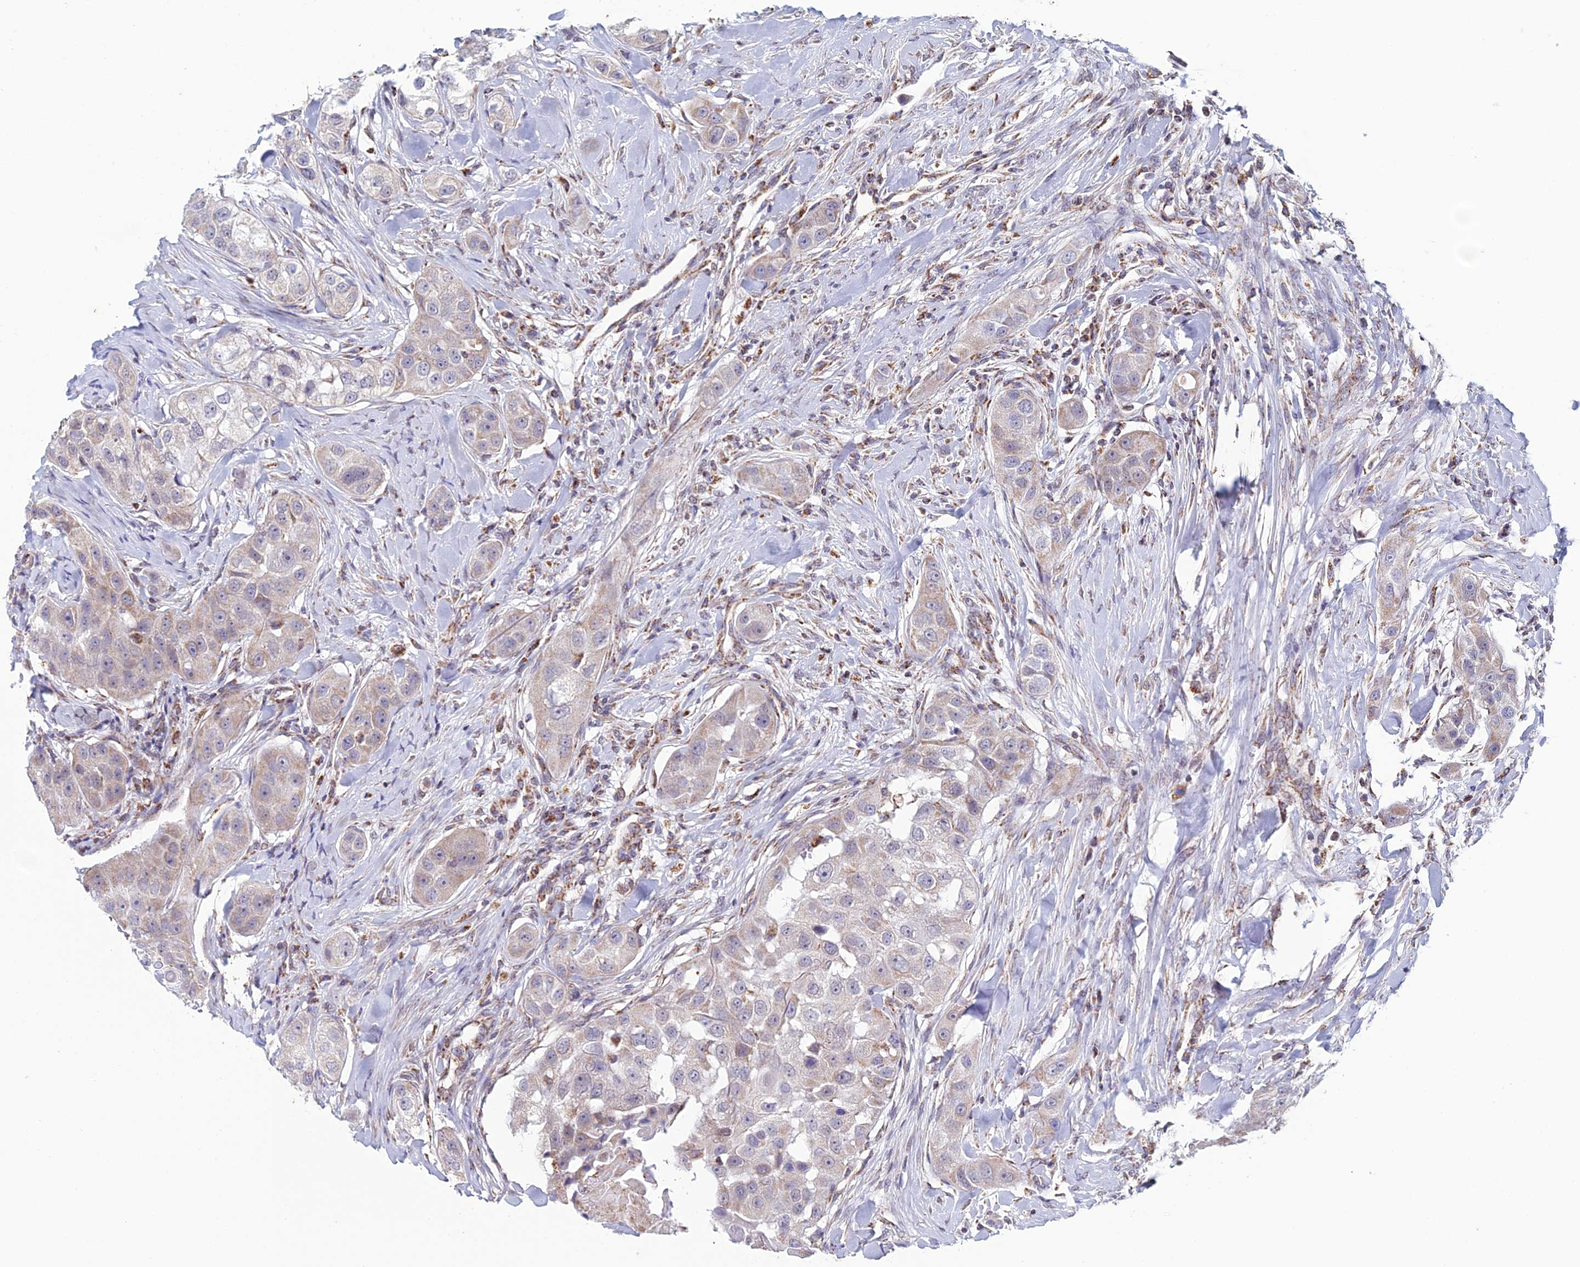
{"staining": {"intensity": "weak", "quantity": "25%-75%", "location": "cytoplasmic/membranous"}, "tissue": "head and neck cancer", "cell_type": "Tumor cells", "image_type": "cancer", "snomed": [{"axis": "morphology", "description": "Normal tissue, NOS"}, {"axis": "morphology", "description": "Squamous cell carcinoma, NOS"}, {"axis": "topography", "description": "Skeletal muscle"}, {"axis": "topography", "description": "Head-Neck"}], "caption": "Head and neck cancer stained with immunohistochemistry exhibits weak cytoplasmic/membranous staining in approximately 25%-75% of tumor cells. (brown staining indicates protein expression, while blue staining denotes nuclei).", "gene": "ZNG1B", "patient": {"sex": "male", "age": 51}}